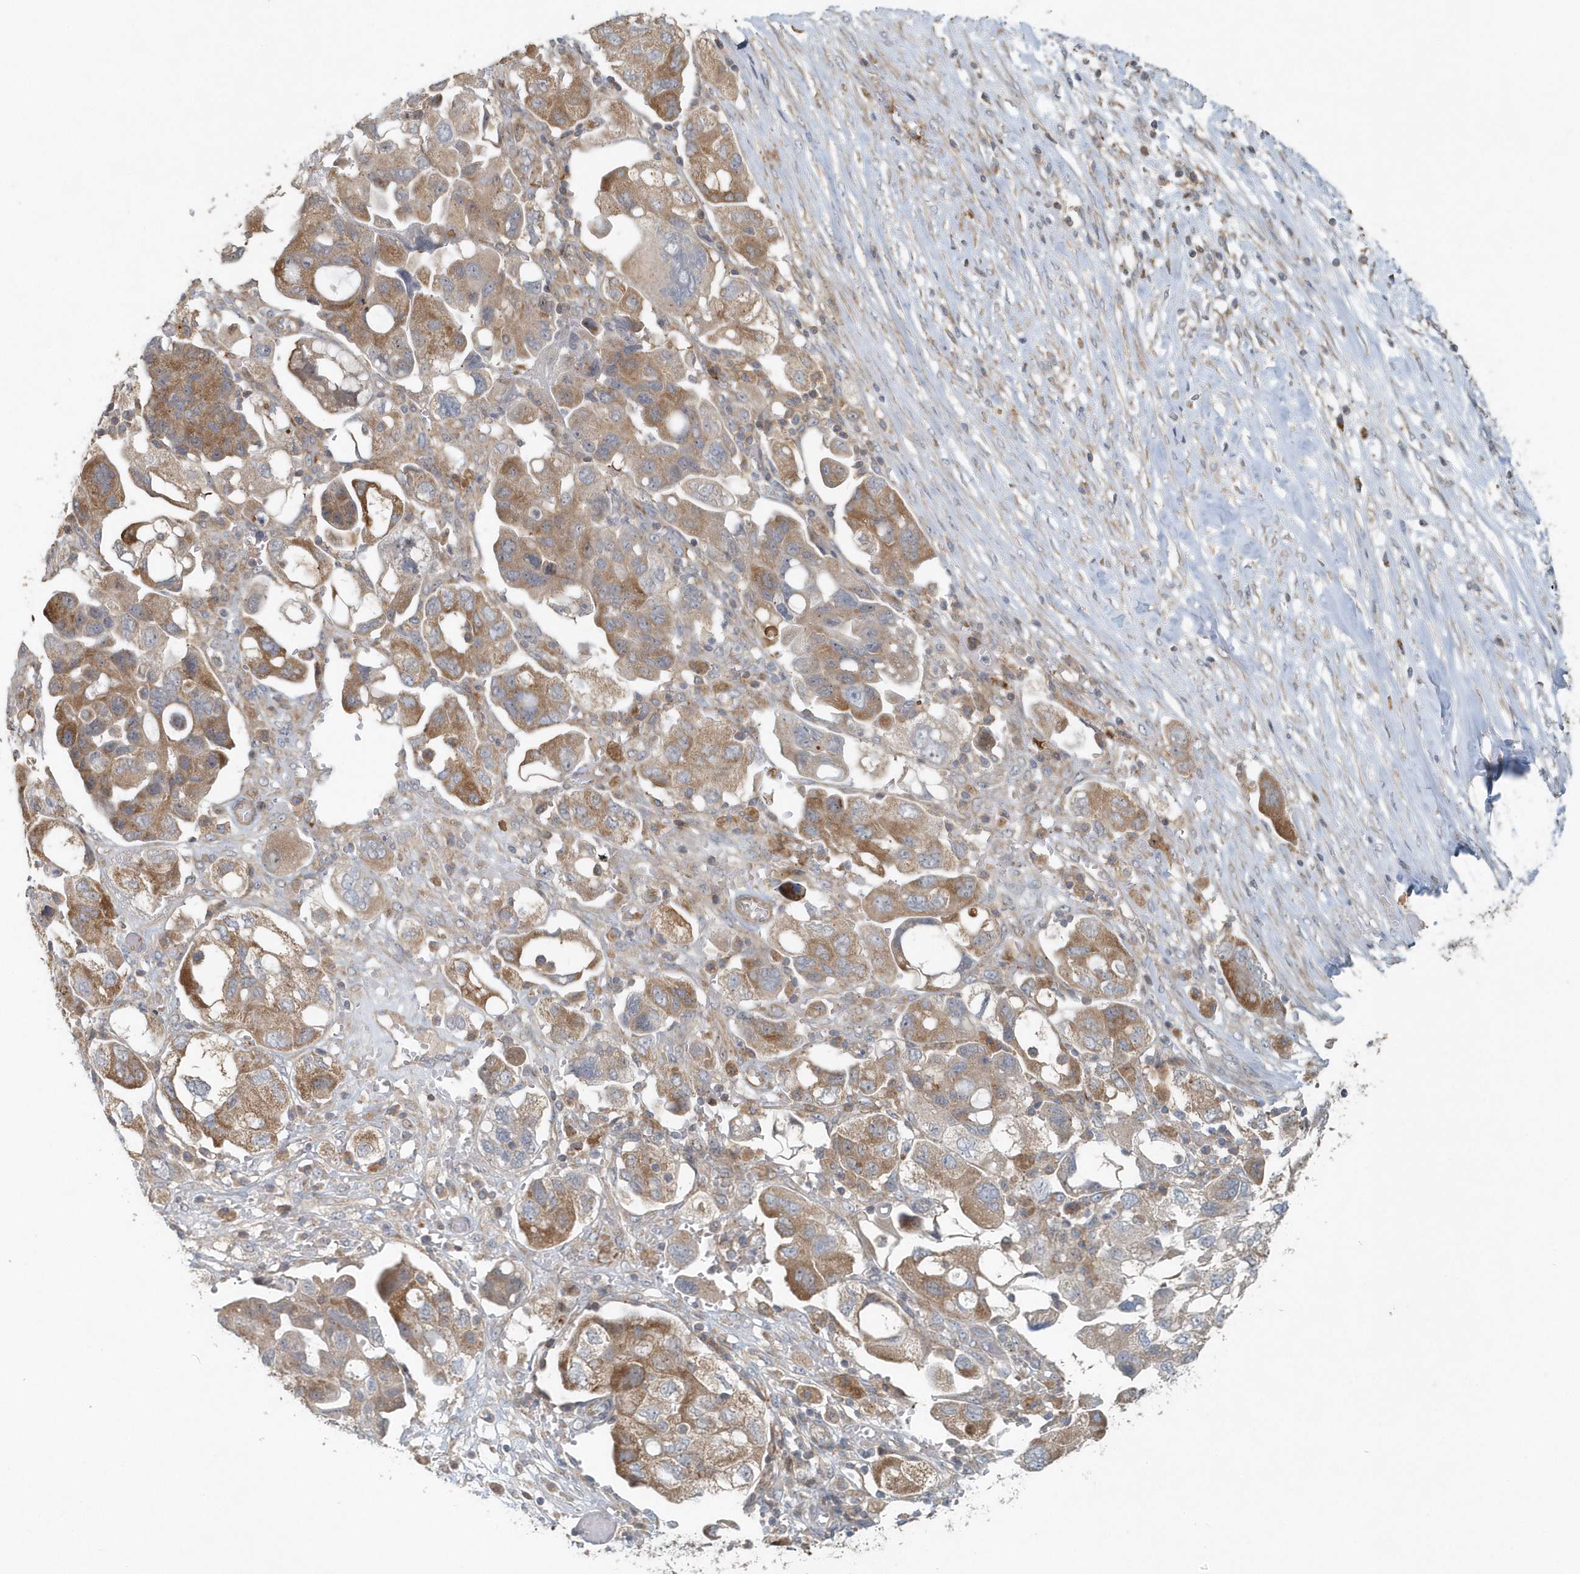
{"staining": {"intensity": "moderate", "quantity": ">75%", "location": "cytoplasmic/membranous"}, "tissue": "ovarian cancer", "cell_type": "Tumor cells", "image_type": "cancer", "snomed": [{"axis": "morphology", "description": "Carcinoma, NOS"}, {"axis": "morphology", "description": "Cystadenocarcinoma, serous, NOS"}, {"axis": "topography", "description": "Ovary"}], "caption": "Brown immunohistochemical staining in human ovarian cancer displays moderate cytoplasmic/membranous positivity in about >75% of tumor cells.", "gene": "MMUT", "patient": {"sex": "female", "age": 69}}